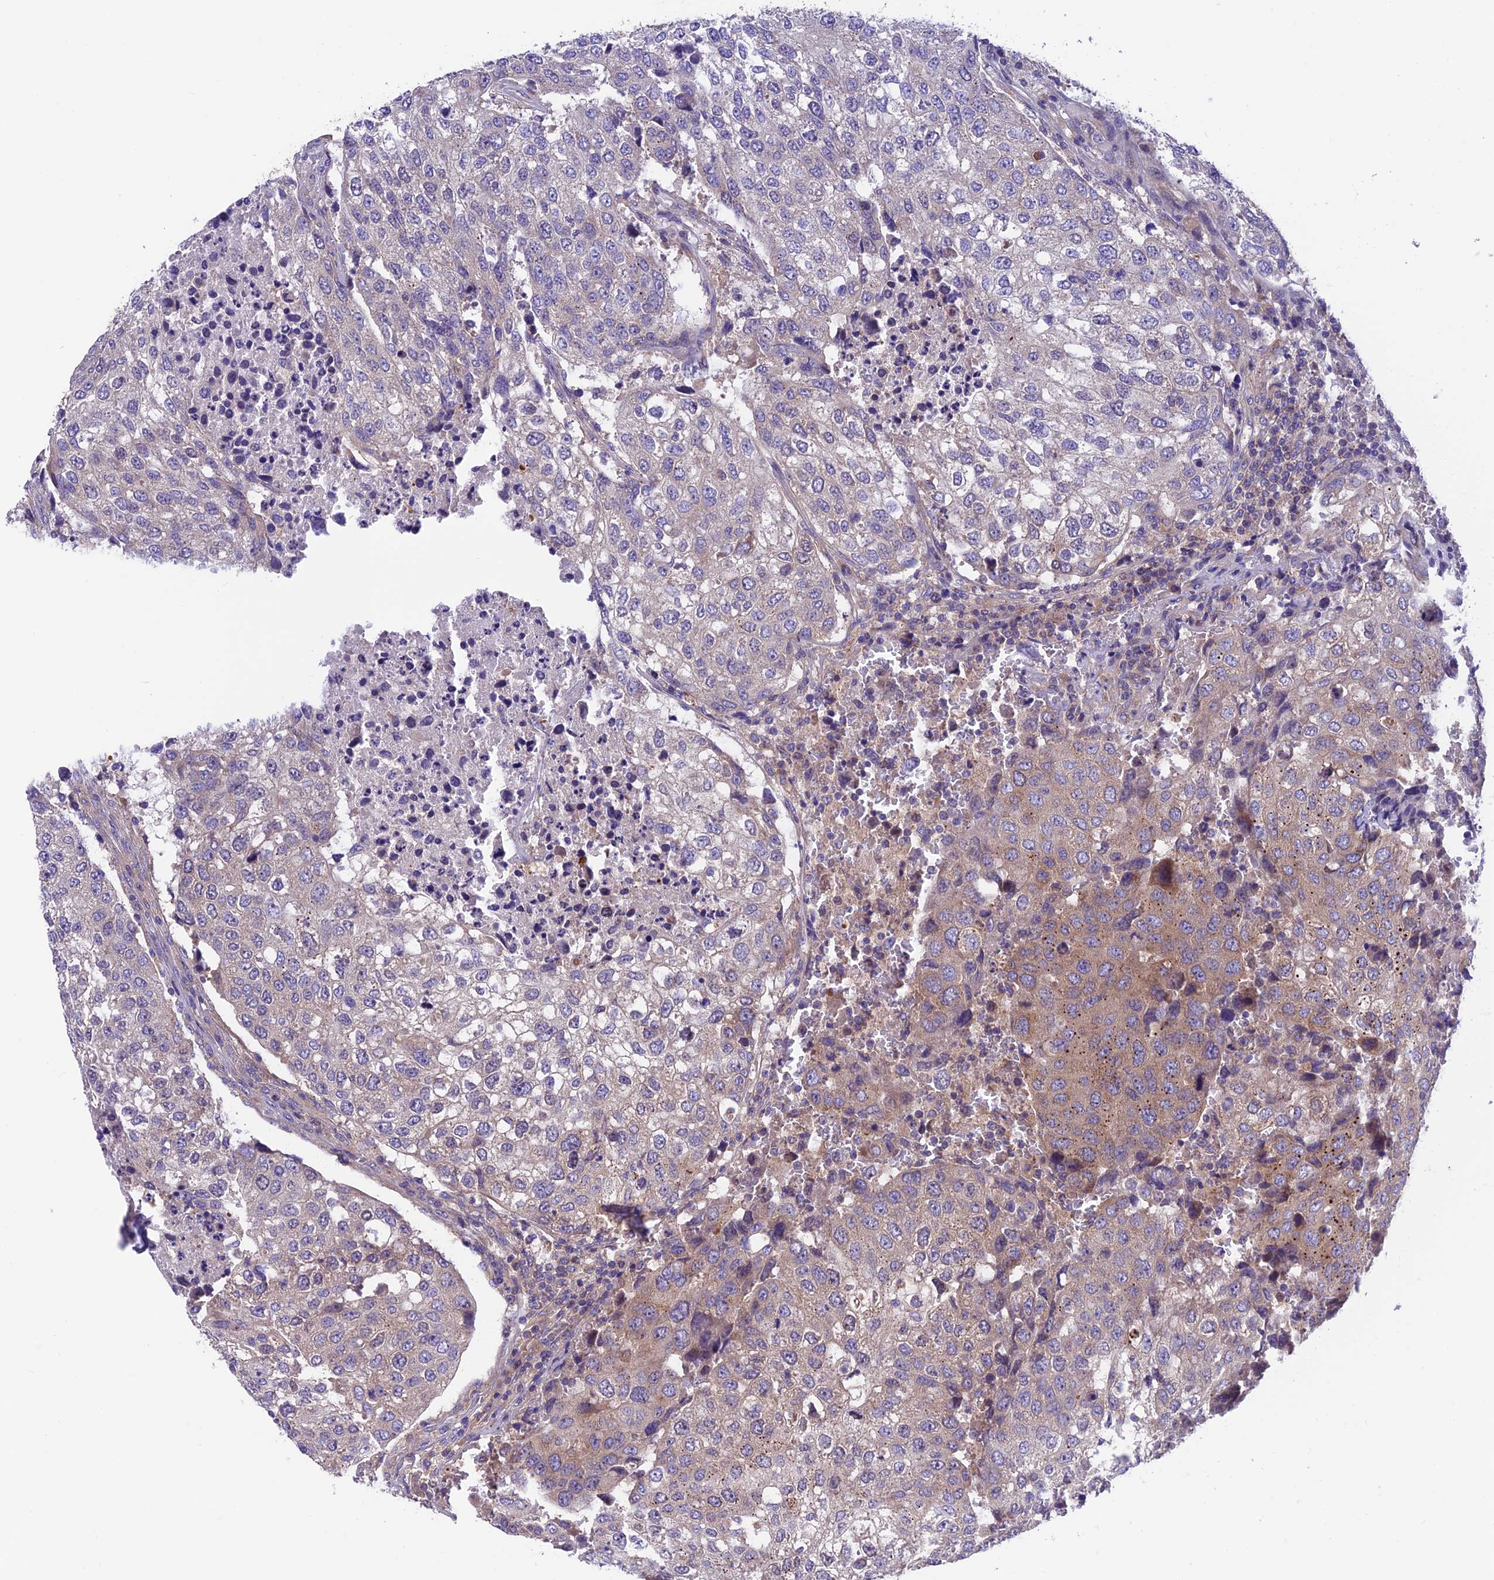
{"staining": {"intensity": "negative", "quantity": "none", "location": "none"}, "tissue": "urothelial cancer", "cell_type": "Tumor cells", "image_type": "cancer", "snomed": [{"axis": "morphology", "description": "Urothelial carcinoma, High grade"}, {"axis": "topography", "description": "Lymph node"}, {"axis": "topography", "description": "Urinary bladder"}], "caption": "Immunohistochemistry of urothelial cancer exhibits no expression in tumor cells.", "gene": "VPS16", "patient": {"sex": "male", "age": 51}}